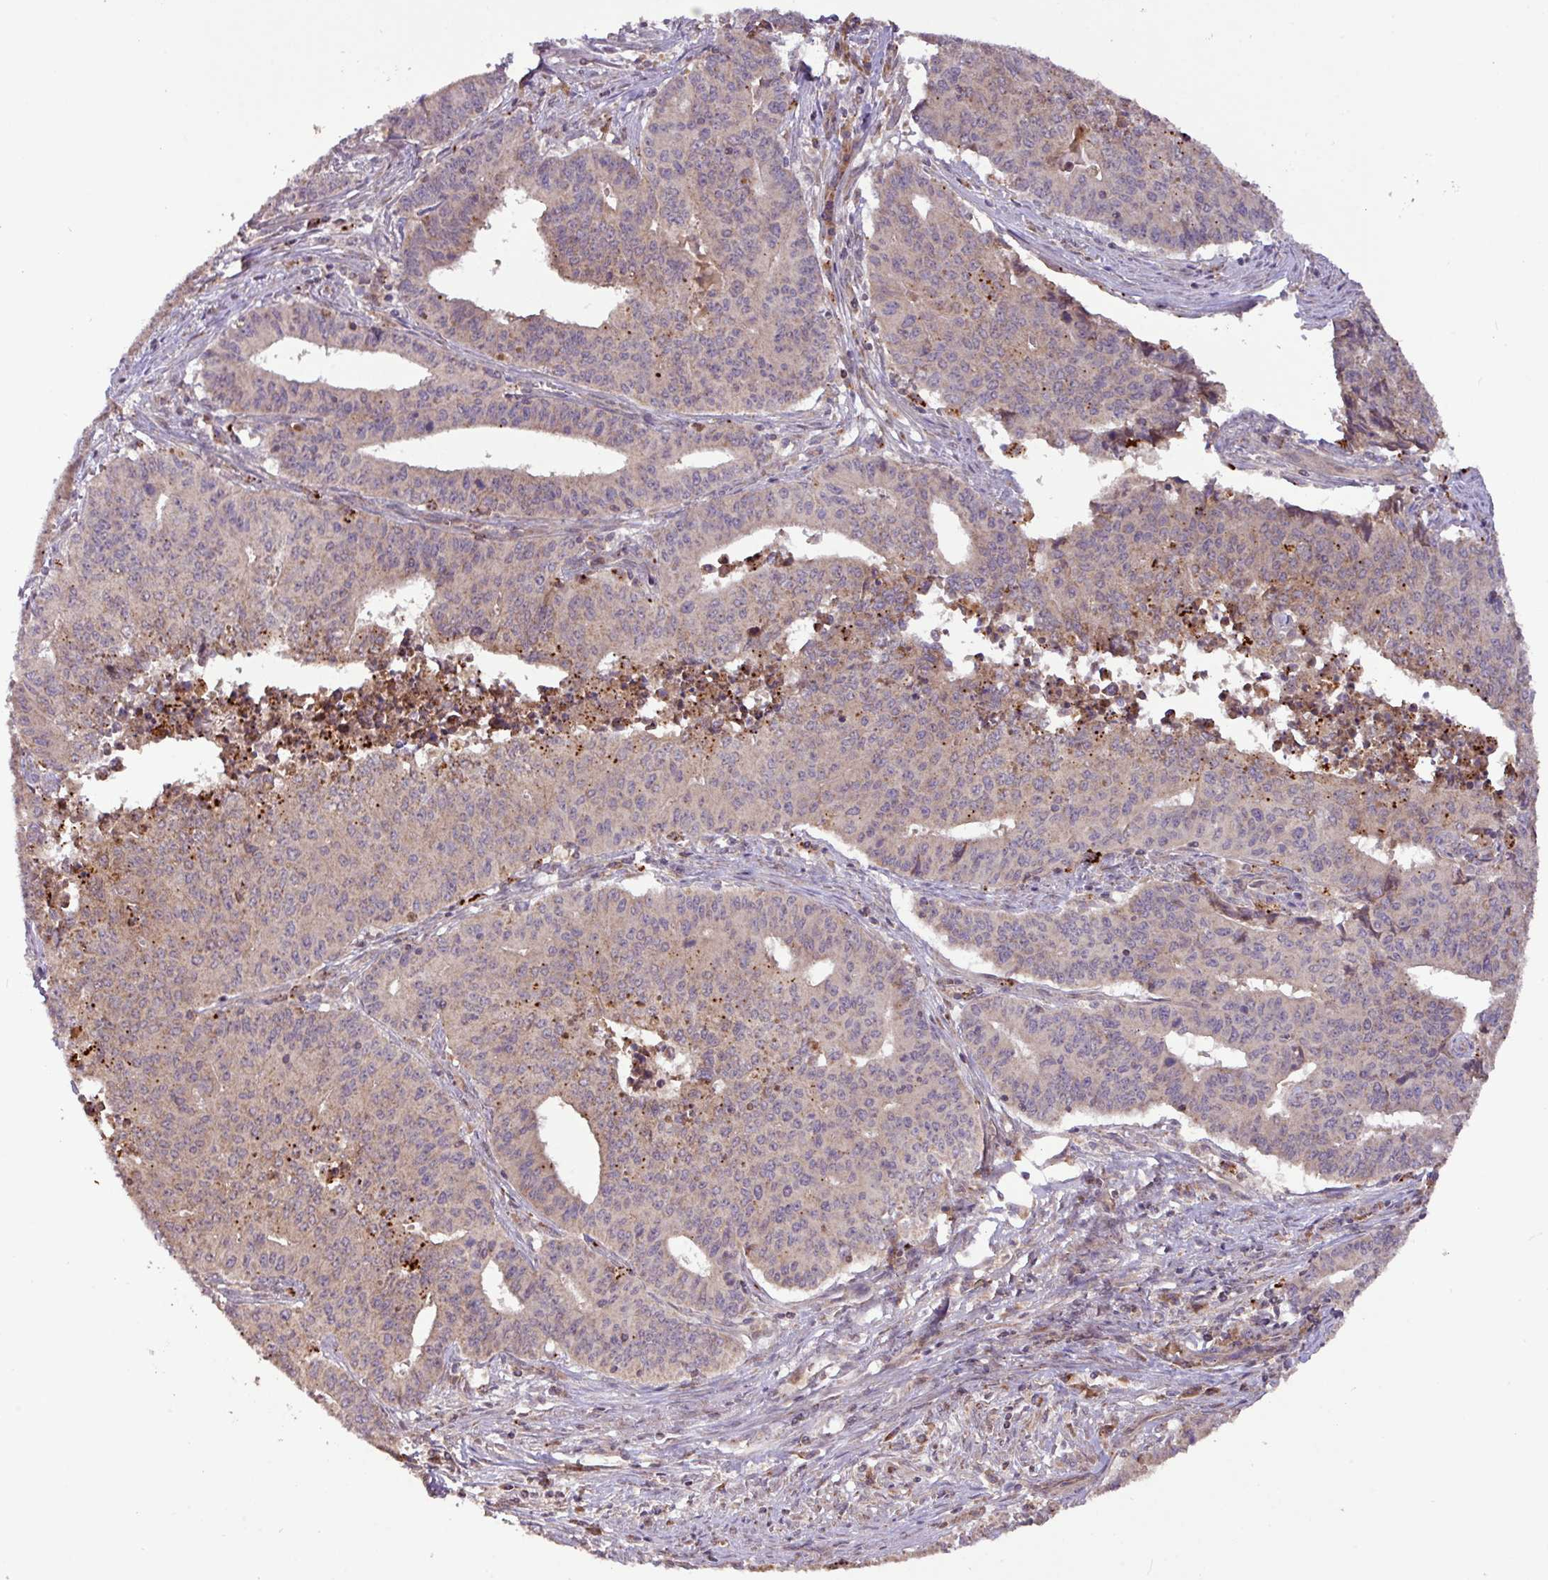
{"staining": {"intensity": "weak", "quantity": "25%-75%", "location": "cytoplasmic/membranous"}, "tissue": "endometrial cancer", "cell_type": "Tumor cells", "image_type": "cancer", "snomed": [{"axis": "morphology", "description": "Adenocarcinoma, NOS"}, {"axis": "topography", "description": "Endometrium"}], "caption": "High-power microscopy captured an IHC micrograph of endometrial cancer (adenocarcinoma), revealing weak cytoplasmic/membranous staining in about 25%-75% of tumor cells.", "gene": "YPEL3", "patient": {"sex": "female", "age": 59}}